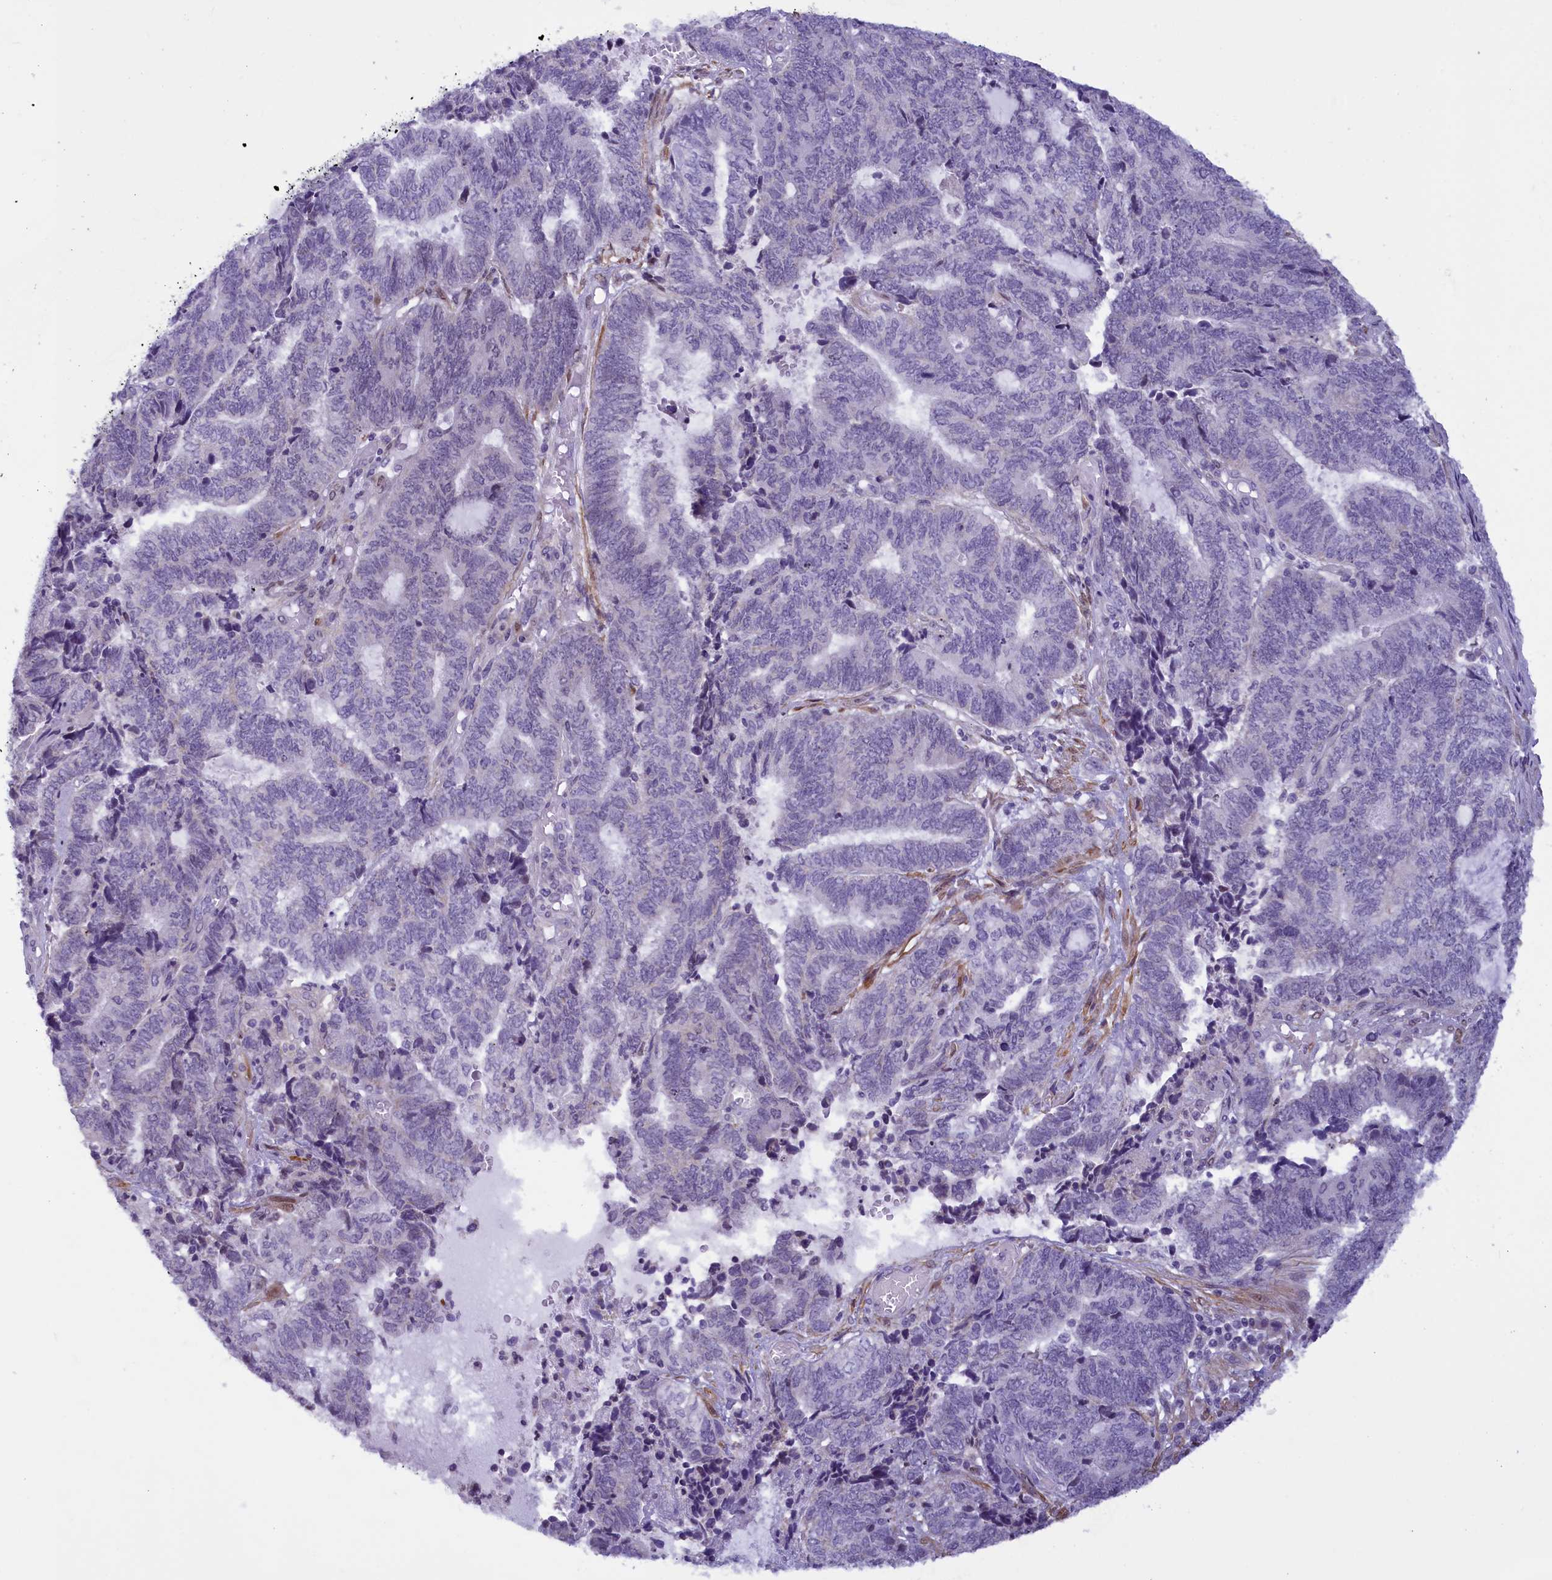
{"staining": {"intensity": "negative", "quantity": "none", "location": "none"}, "tissue": "endometrial cancer", "cell_type": "Tumor cells", "image_type": "cancer", "snomed": [{"axis": "morphology", "description": "Adenocarcinoma, NOS"}, {"axis": "topography", "description": "Uterus"}, {"axis": "topography", "description": "Endometrium"}], "caption": "DAB (3,3'-diaminobenzidine) immunohistochemical staining of human adenocarcinoma (endometrial) demonstrates no significant expression in tumor cells.", "gene": "IGSF6", "patient": {"sex": "female", "age": 70}}